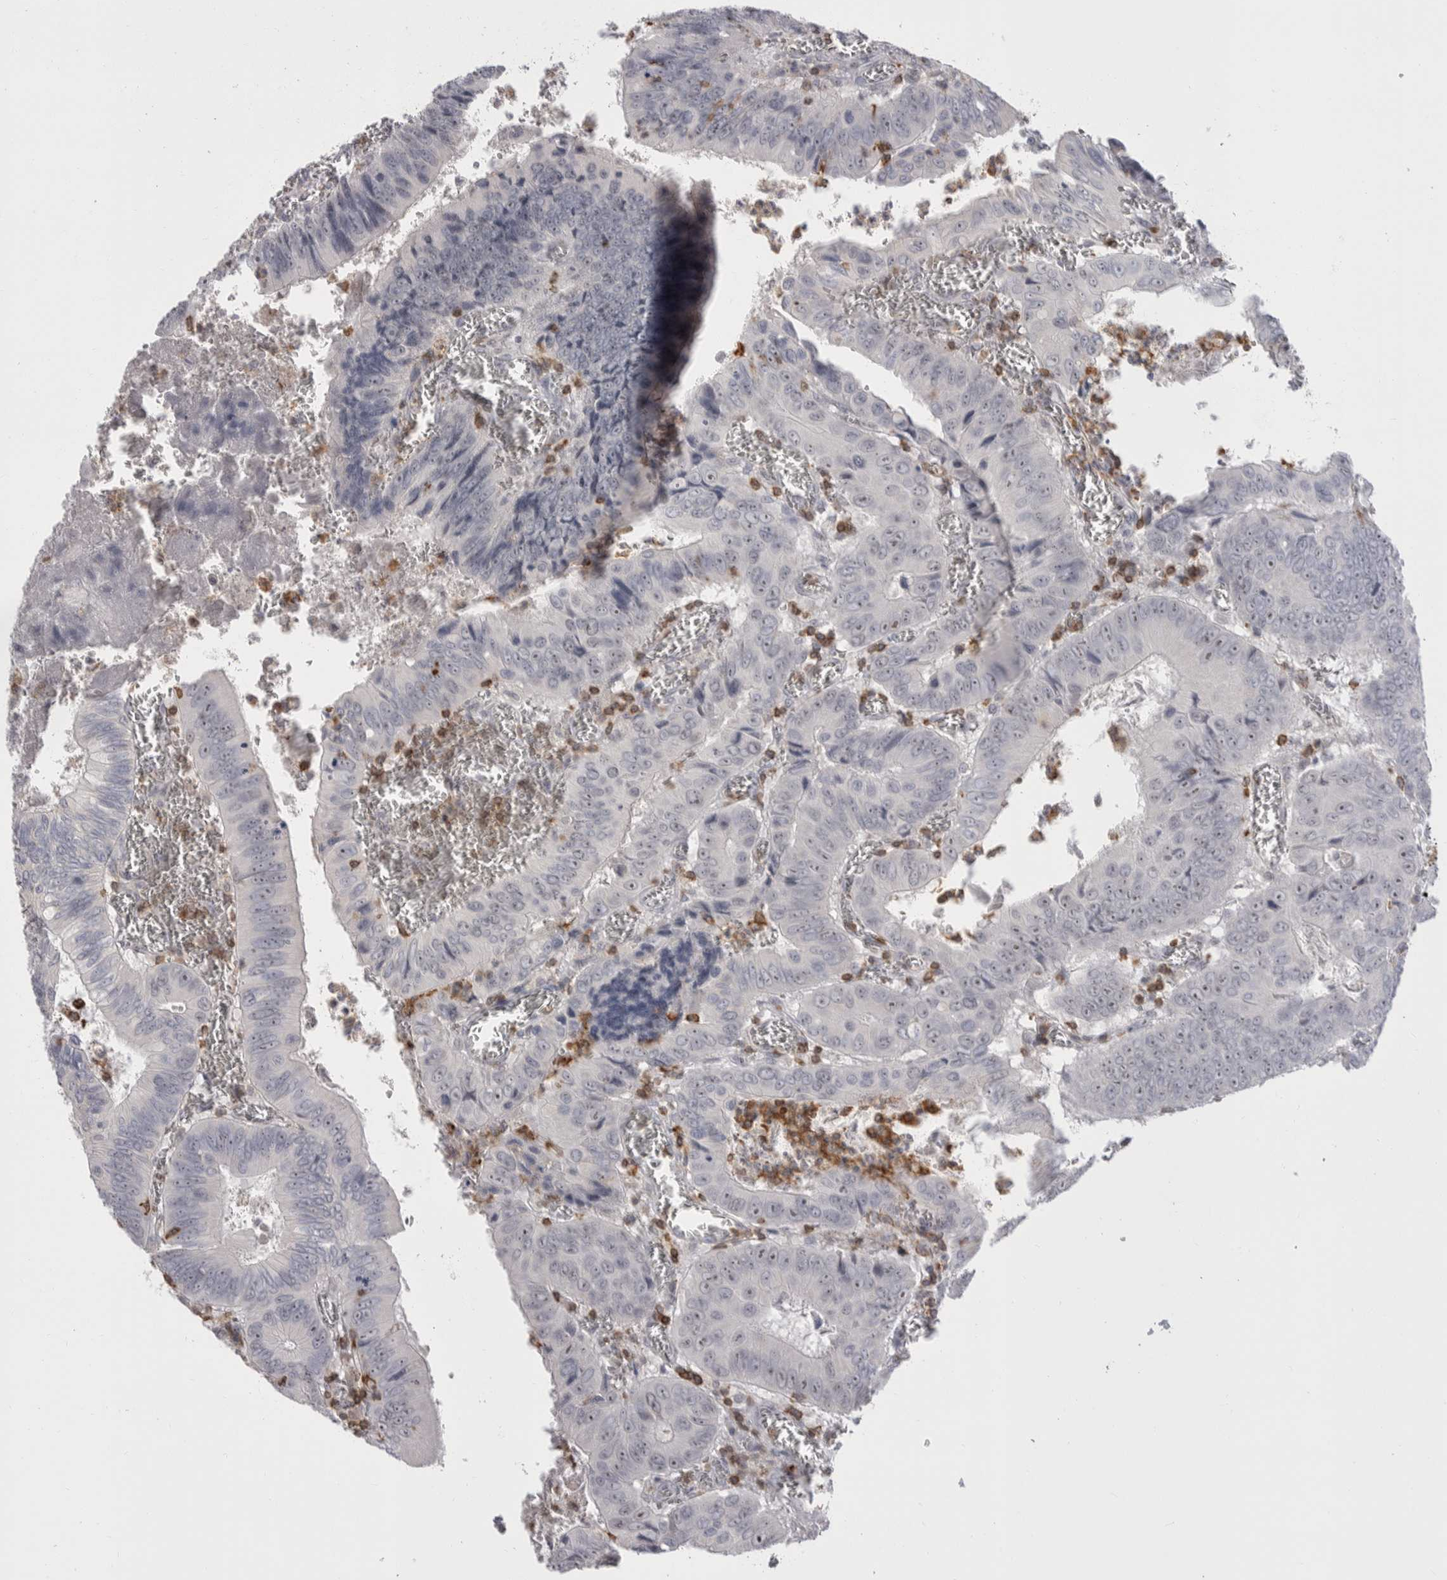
{"staining": {"intensity": "weak", "quantity": "25%-75%", "location": "nuclear"}, "tissue": "colorectal cancer", "cell_type": "Tumor cells", "image_type": "cancer", "snomed": [{"axis": "morphology", "description": "Inflammation, NOS"}, {"axis": "morphology", "description": "Adenocarcinoma, NOS"}, {"axis": "topography", "description": "Colon"}], "caption": "Colorectal adenocarcinoma stained with a protein marker displays weak staining in tumor cells.", "gene": "CEP295NL", "patient": {"sex": "male", "age": 72}}